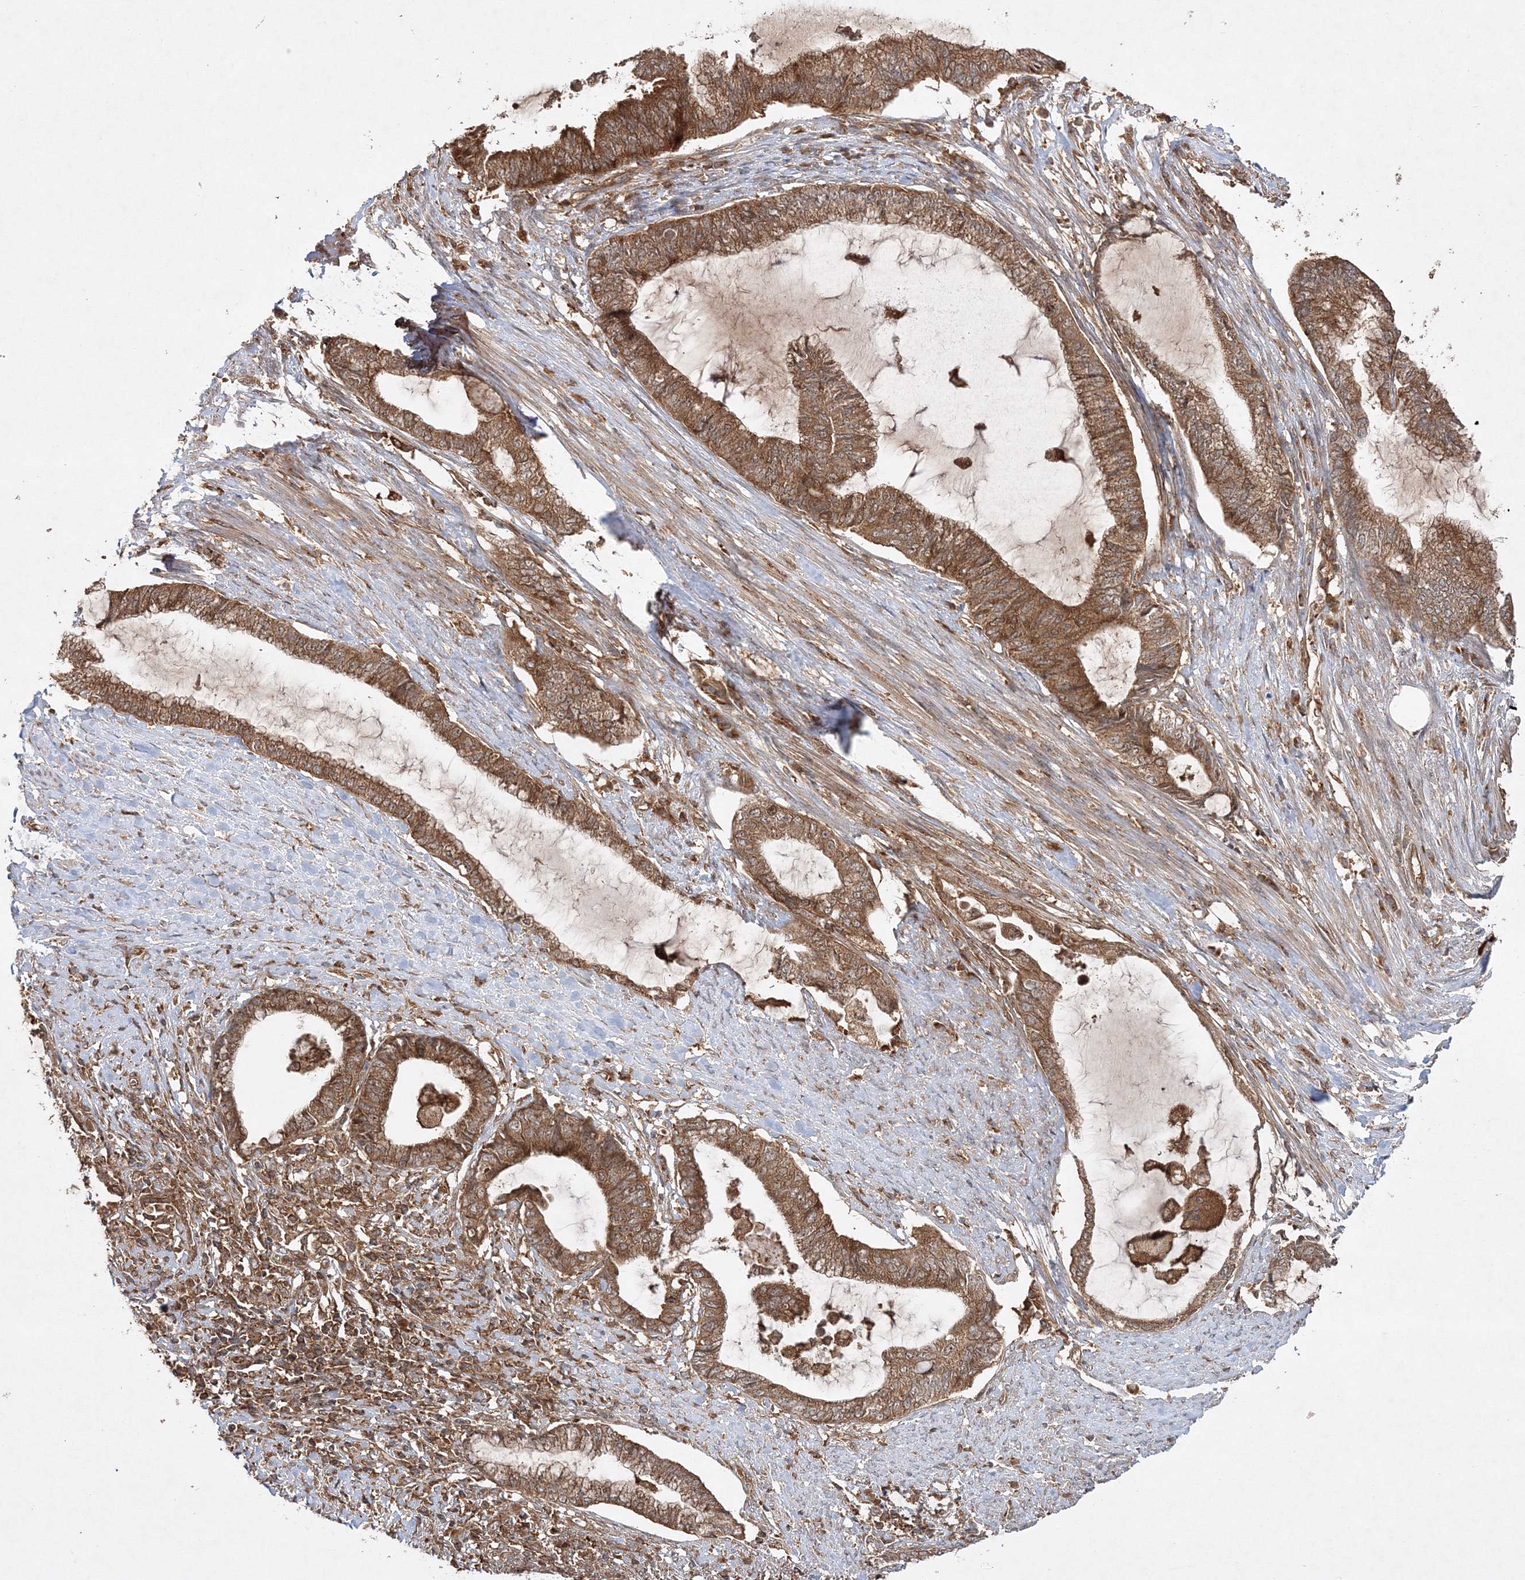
{"staining": {"intensity": "moderate", "quantity": ">75%", "location": "cytoplasmic/membranous"}, "tissue": "endometrial cancer", "cell_type": "Tumor cells", "image_type": "cancer", "snomed": [{"axis": "morphology", "description": "Adenocarcinoma, NOS"}, {"axis": "topography", "description": "Endometrium"}], "caption": "Immunohistochemistry (IHC) photomicrograph of neoplastic tissue: endometrial adenocarcinoma stained using immunohistochemistry exhibits medium levels of moderate protein expression localized specifically in the cytoplasmic/membranous of tumor cells, appearing as a cytoplasmic/membranous brown color.", "gene": "WDR37", "patient": {"sex": "female", "age": 86}}